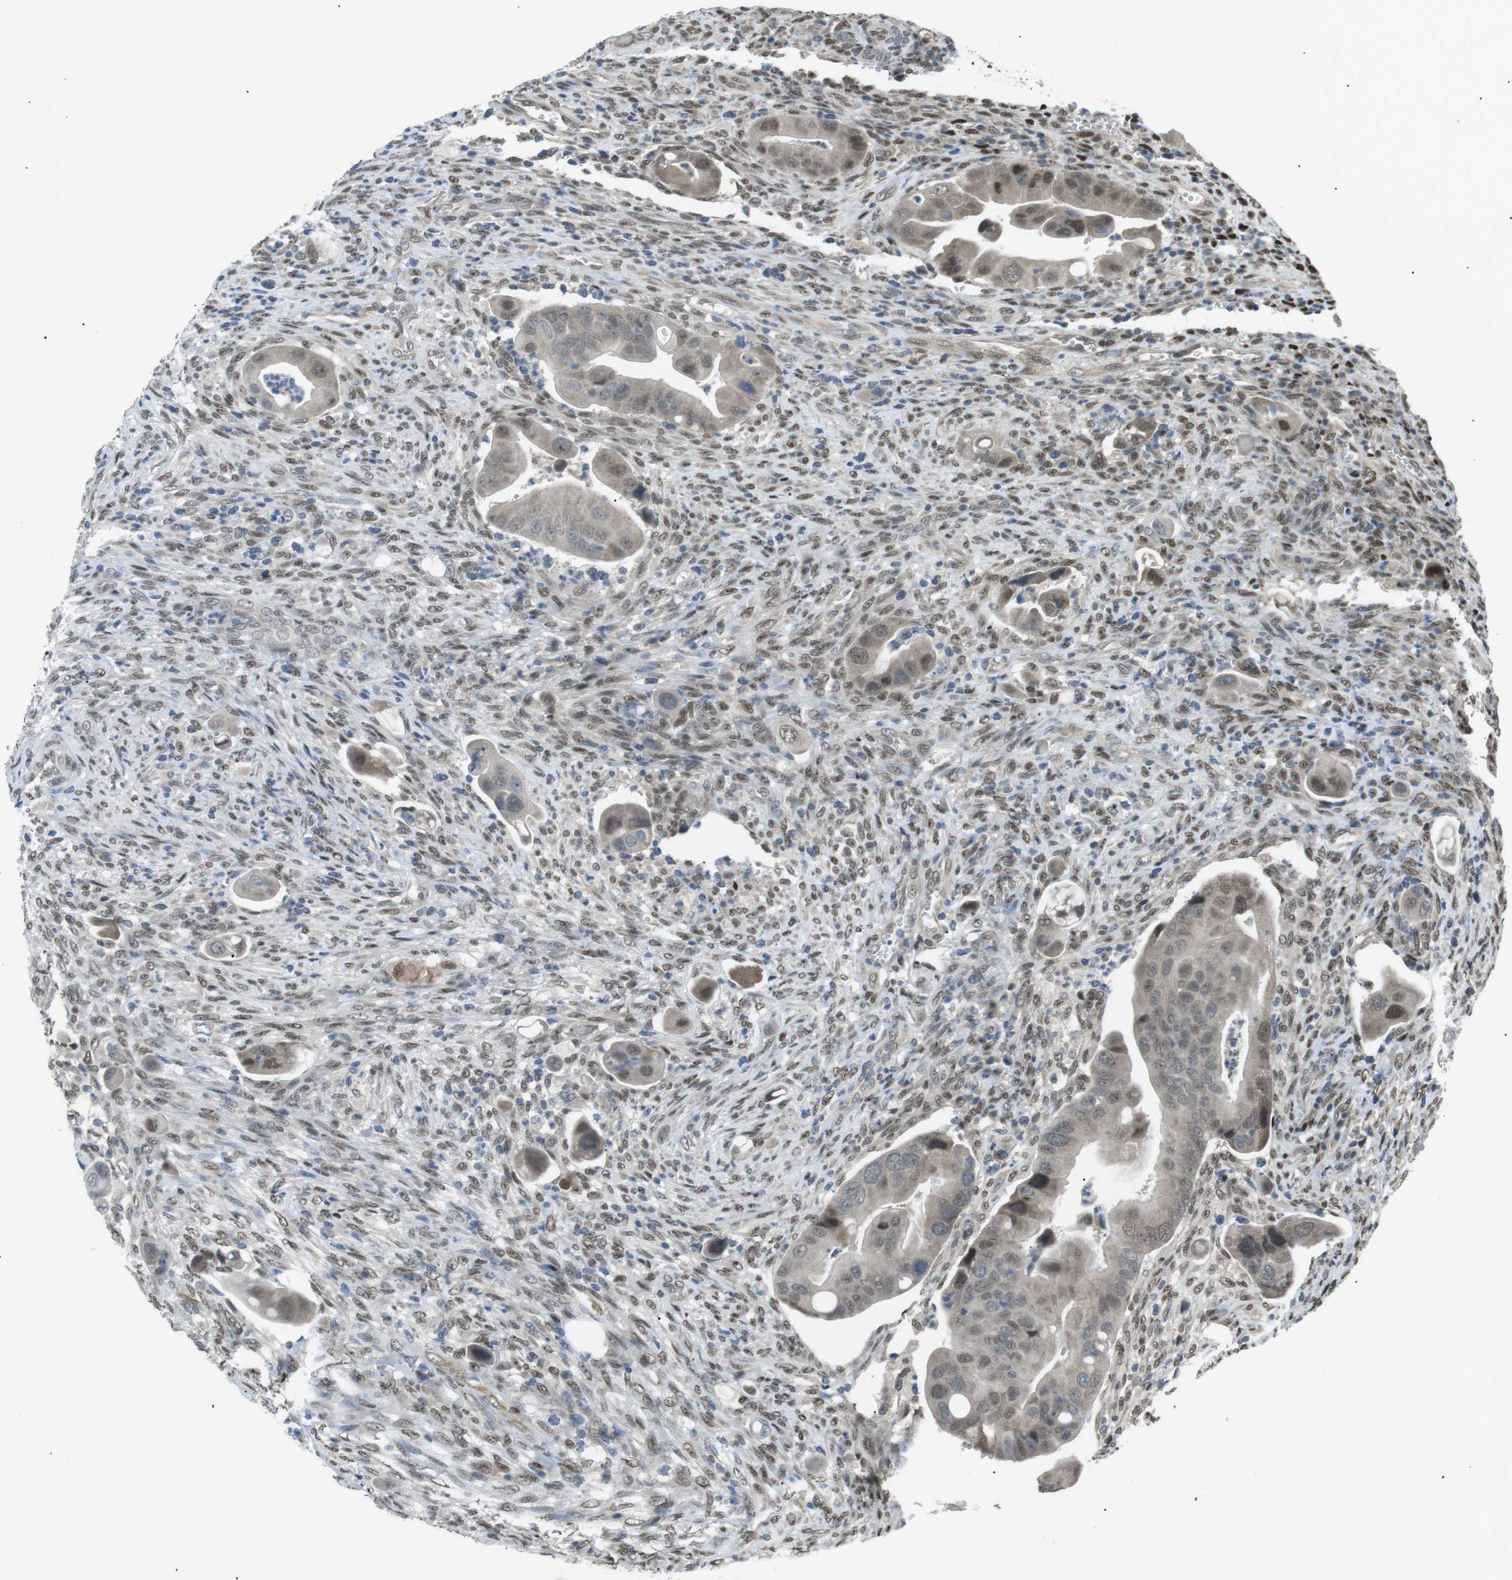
{"staining": {"intensity": "weak", "quantity": ">75%", "location": "cytoplasmic/membranous,nuclear"}, "tissue": "colorectal cancer", "cell_type": "Tumor cells", "image_type": "cancer", "snomed": [{"axis": "morphology", "description": "Adenocarcinoma, NOS"}, {"axis": "topography", "description": "Rectum"}], "caption": "Immunohistochemistry (IHC) (DAB) staining of colorectal cancer shows weak cytoplasmic/membranous and nuclear protein expression in approximately >75% of tumor cells.", "gene": "SRPK2", "patient": {"sex": "female", "age": 57}}